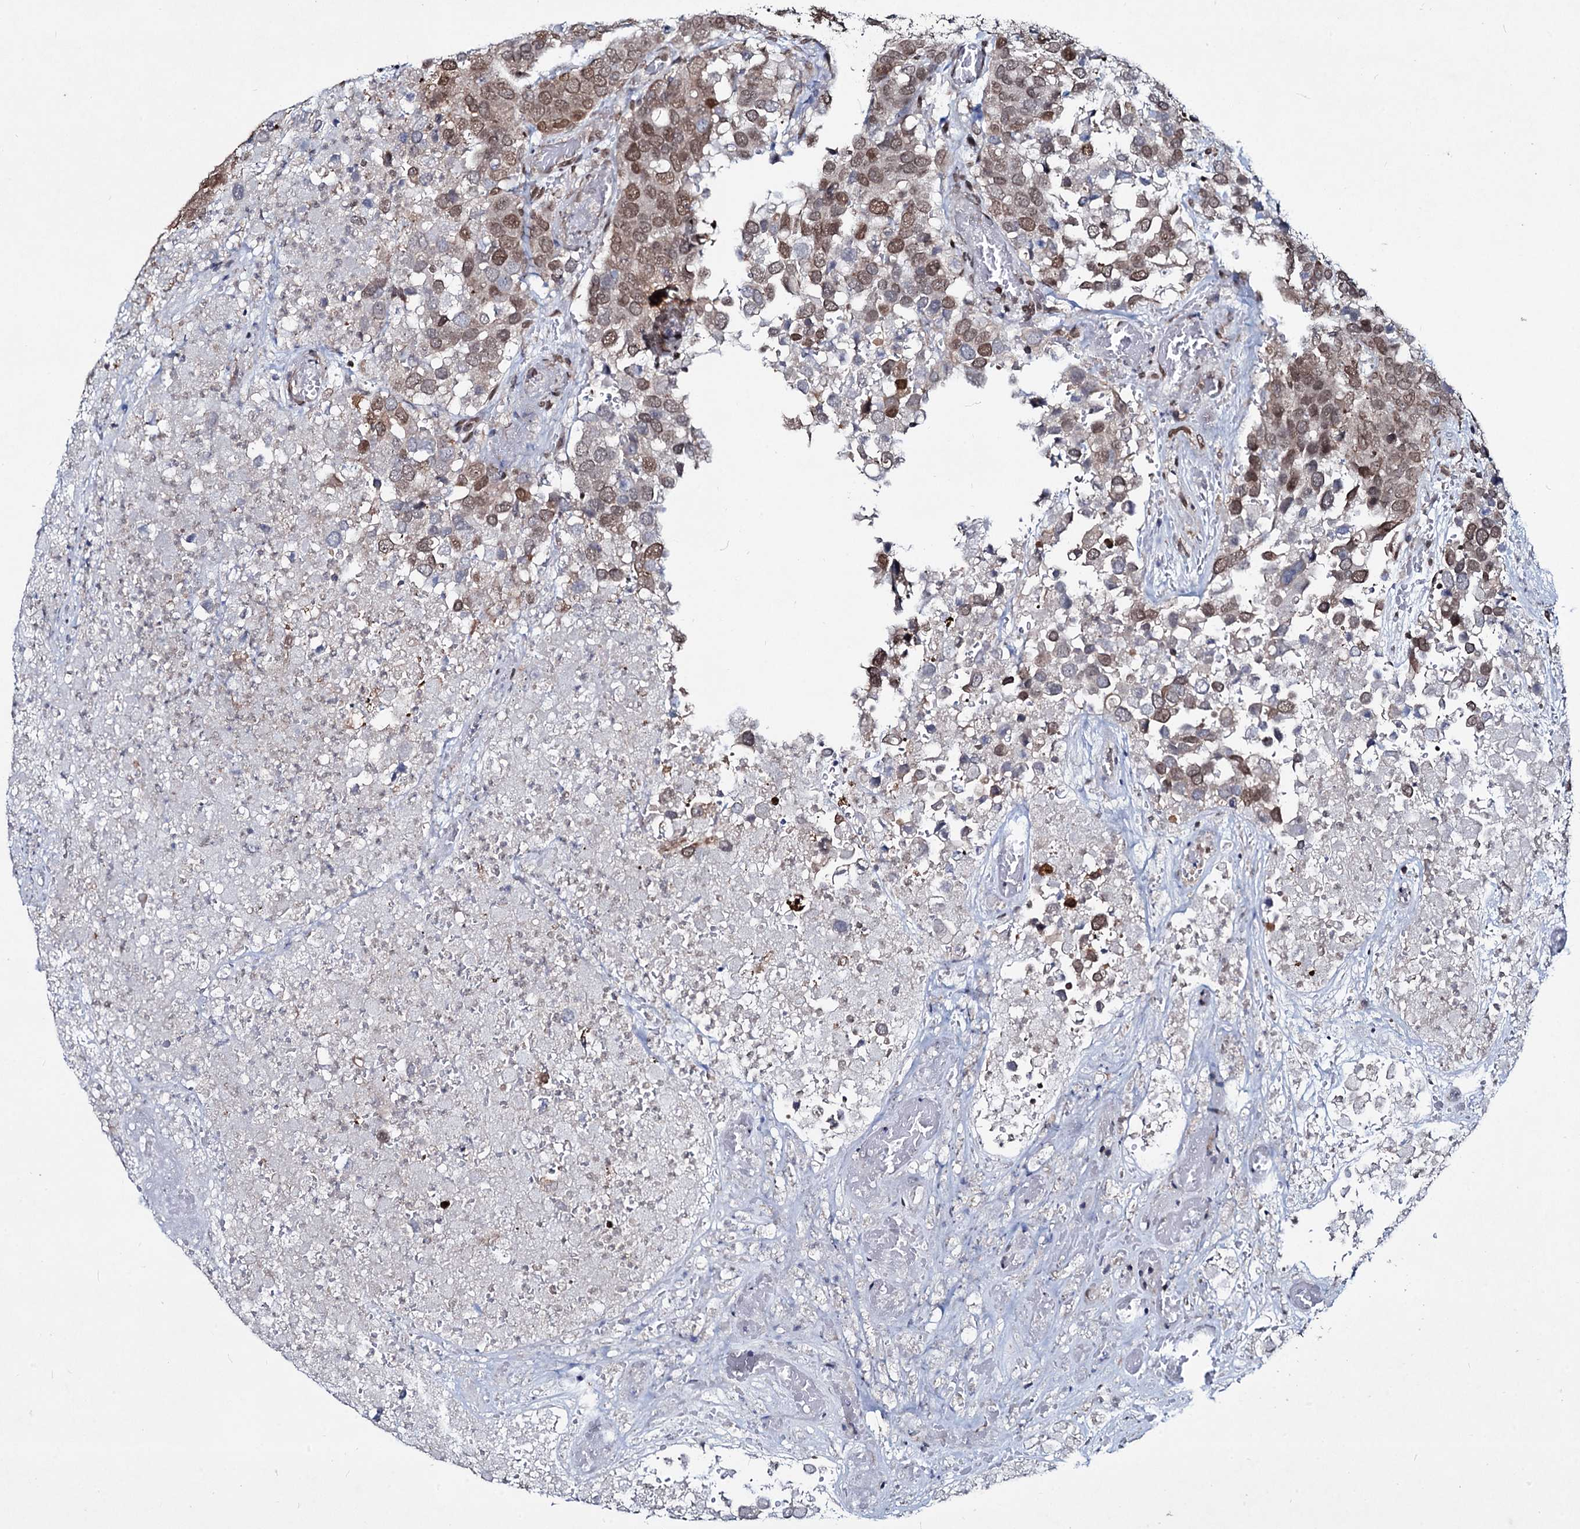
{"staining": {"intensity": "moderate", "quantity": ">75%", "location": "nuclear"}, "tissue": "breast cancer", "cell_type": "Tumor cells", "image_type": "cancer", "snomed": [{"axis": "morphology", "description": "Duct carcinoma"}, {"axis": "topography", "description": "Breast"}], "caption": "A medium amount of moderate nuclear expression is seen in approximately >75% of tumor cells in breast cancer (infiltrating ductal carcinoma) tissue.", "gene": "RNF6", "patient": {"sex": "female", "age": 83}}